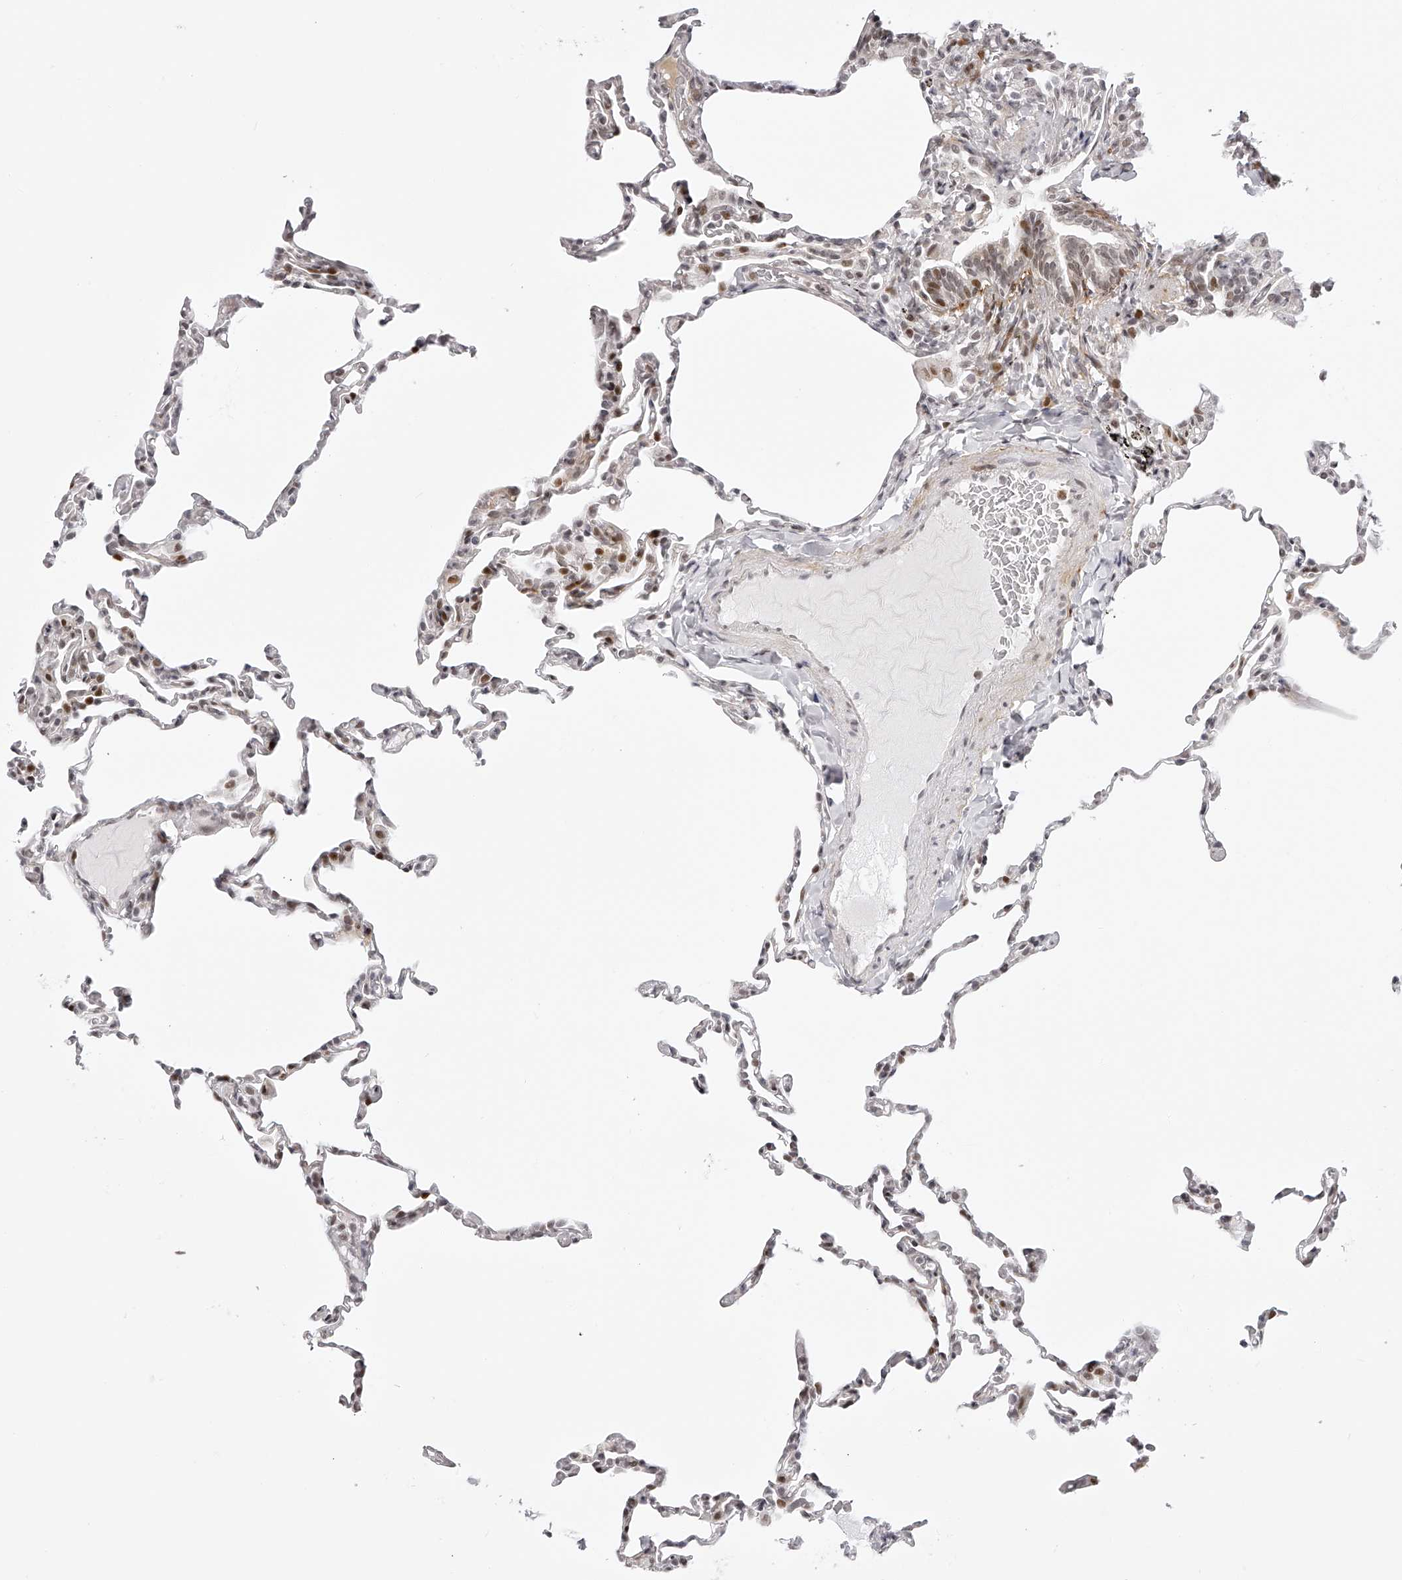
{"staining": {"intensity": "moderate", "quantity": "<25%", "location": "nuclear"}, "tissue": "lung", "cell_type": "Alveolar cells", "image_type": "normal", "snomed": [{"axis": "morphology", "description": "Normal tissue, NOS"}, {"axis": "topography", "description": "Lung"}], "caption": "The photomicrograph reveals immunohistochemical staining of benign lung. There is moderate nuclear positivity is present in approximately <25% of alveolar cells. The staining is performed using DAB brown chromogen to label protein expression. The nuclei are counter-stained blue using hematoxylin.", "gene": "PLEKHG1", "patient": {"sex": "male", "age": 20}}